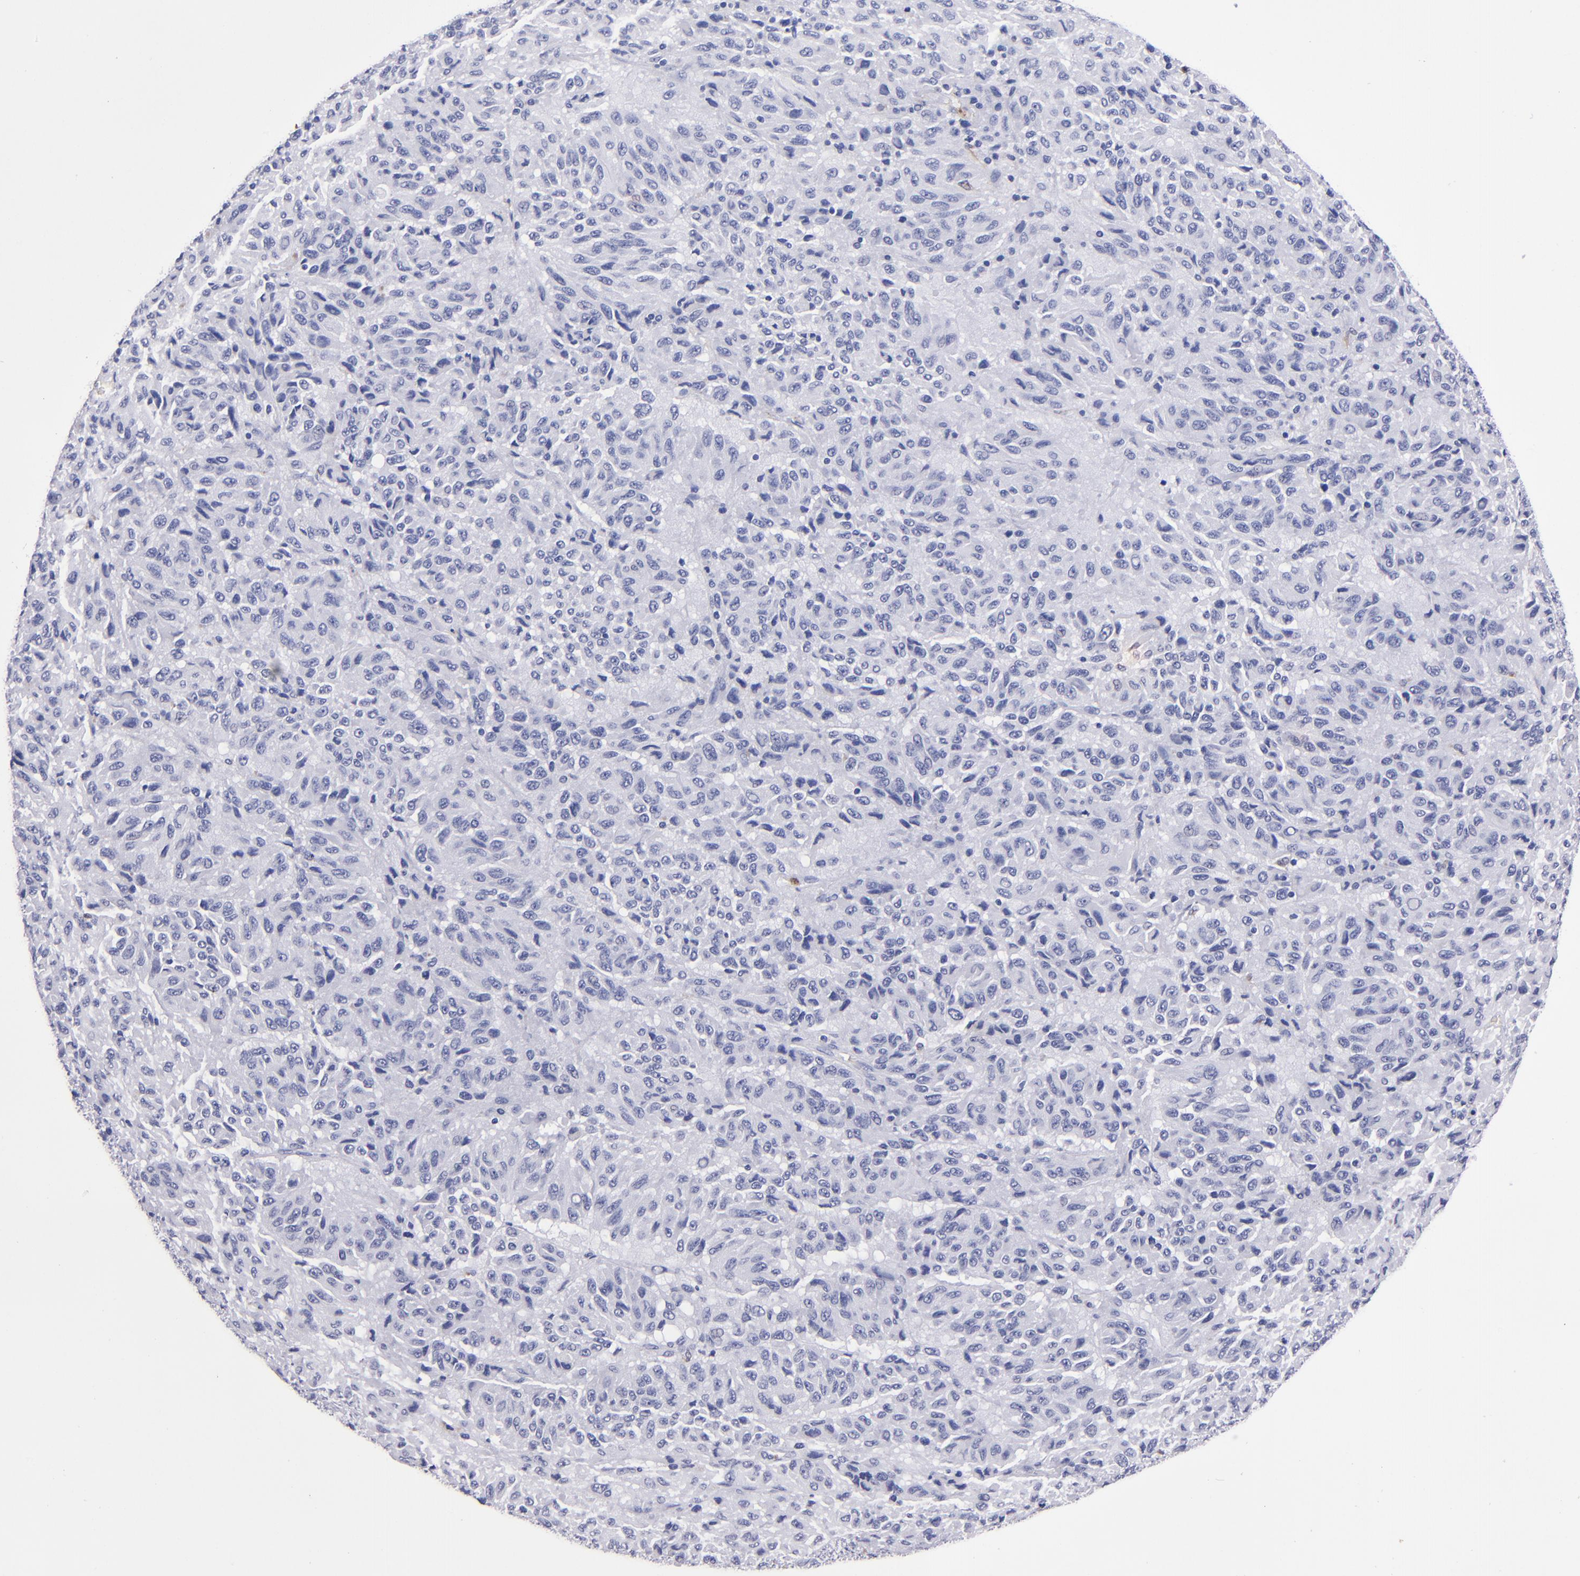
{"staining": {"intensity": "negative", "quantity": "none", "location": "none"}, "tissue": "melanoma", "cell_type": "Tumor cells", "image_type": "cancer", "snomed": [{"axis": "morphology", "description": "Malignant melanoma, Metastatic site"}, {"axis": "topography", "description": "Lung"}], "caption": "The photomicrograph reveals no staining of tumor cells in melanoma. The staining is performed using DAB (3,3'-diaminobenzidine) brown chromogen with nuclei counter-stained in using hematoxylin.", "gene": "S100A8", "patient": {"sex": "male", "age": 64}}